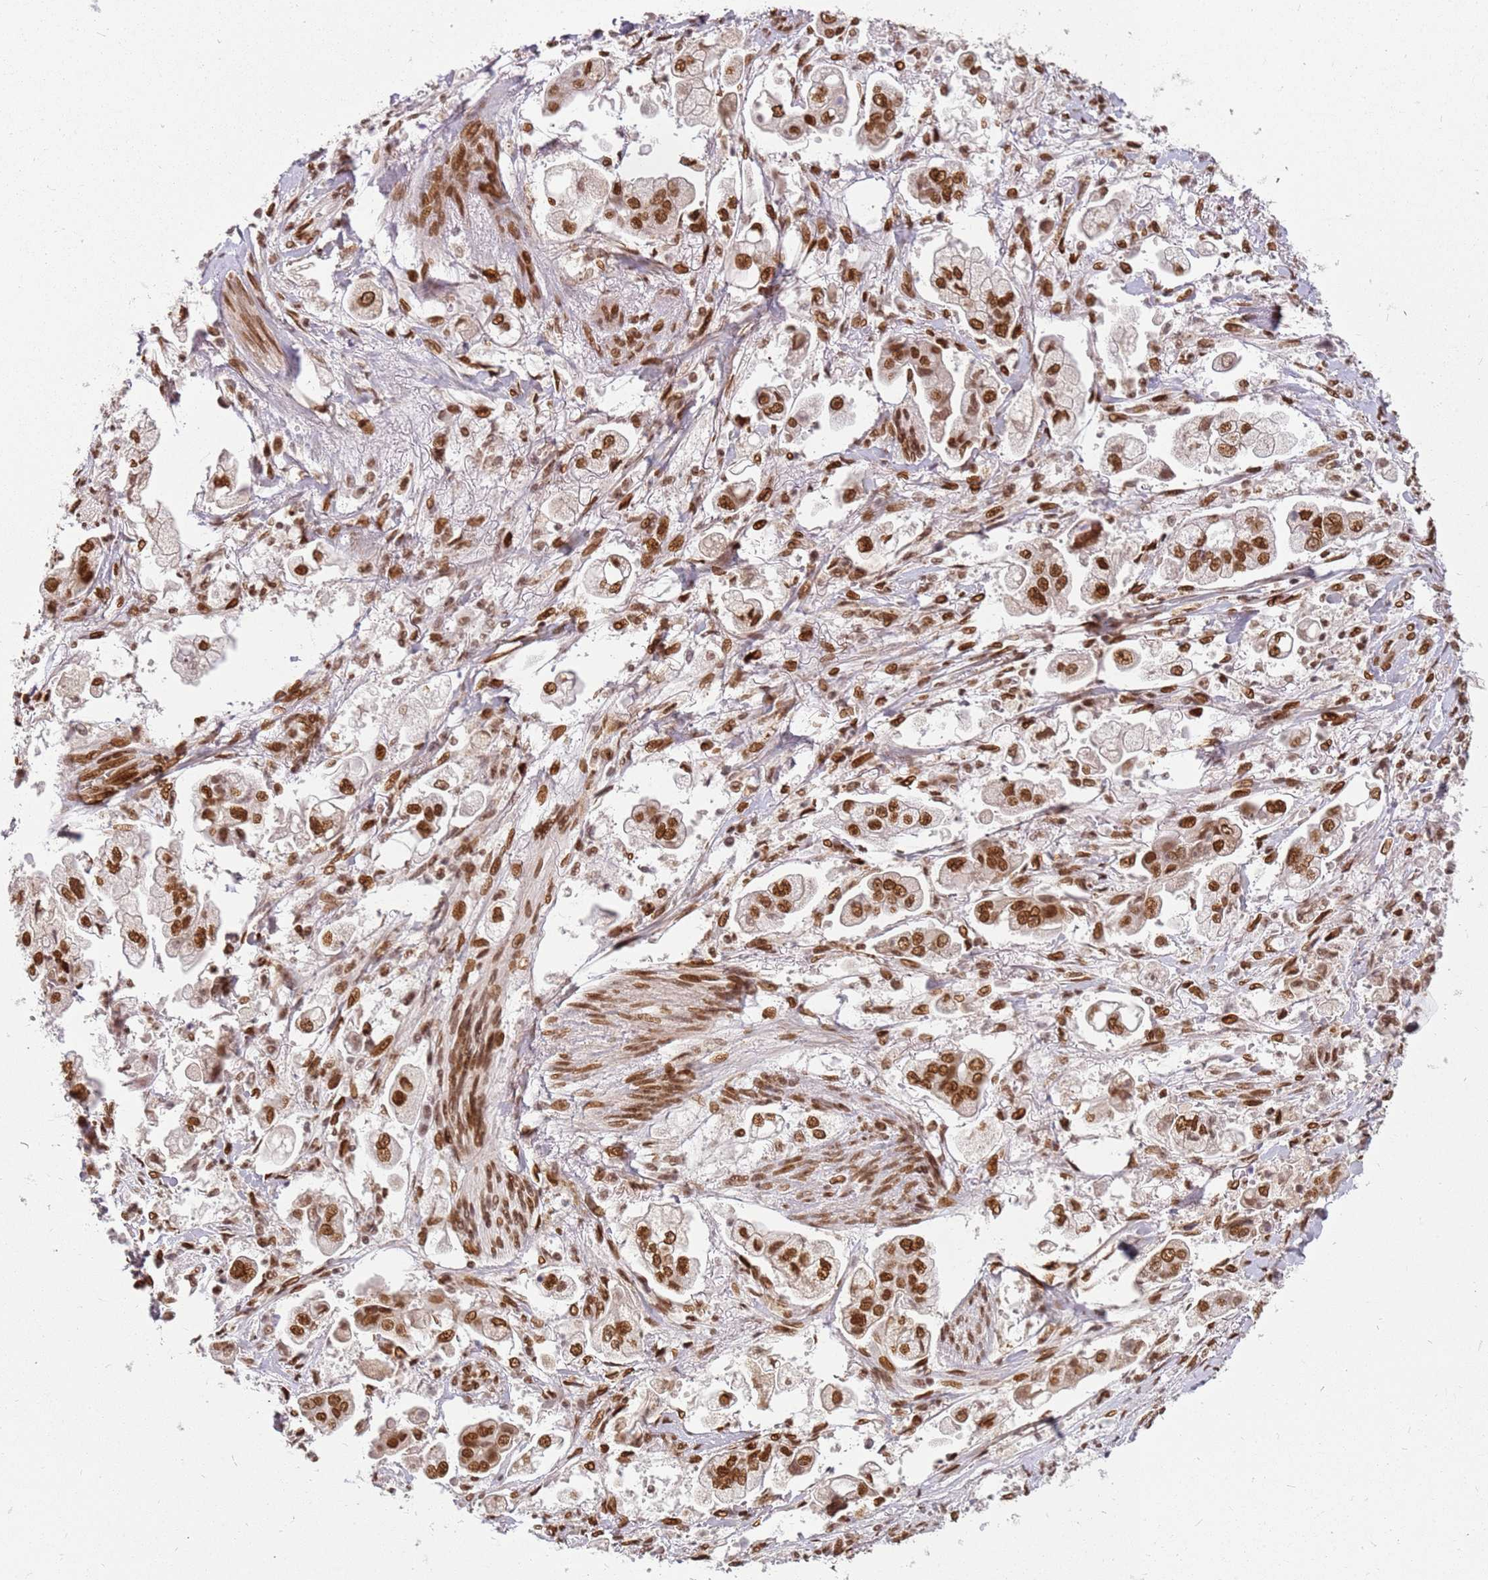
{"staining": {"intensity": "moderate", "quantity": ">75%", "location": "nuclear"}, "tissue": "stomach cancer", "cell_type": "Tumor cells", "image_type": "cancer", "snomed": [{"axis": "morphology", "description": "Adenocarcinoma, NOS"}, {"axis": "topography", "description": "Stomach"}], "caption": "The photomicrograph reveals a brown stain indicating the presence of a protein in the nuclear of tumor cells in stomach adenocarcinoma.", "gene": "TENT4A", "patient": {"sex": "male", "age": 62}}